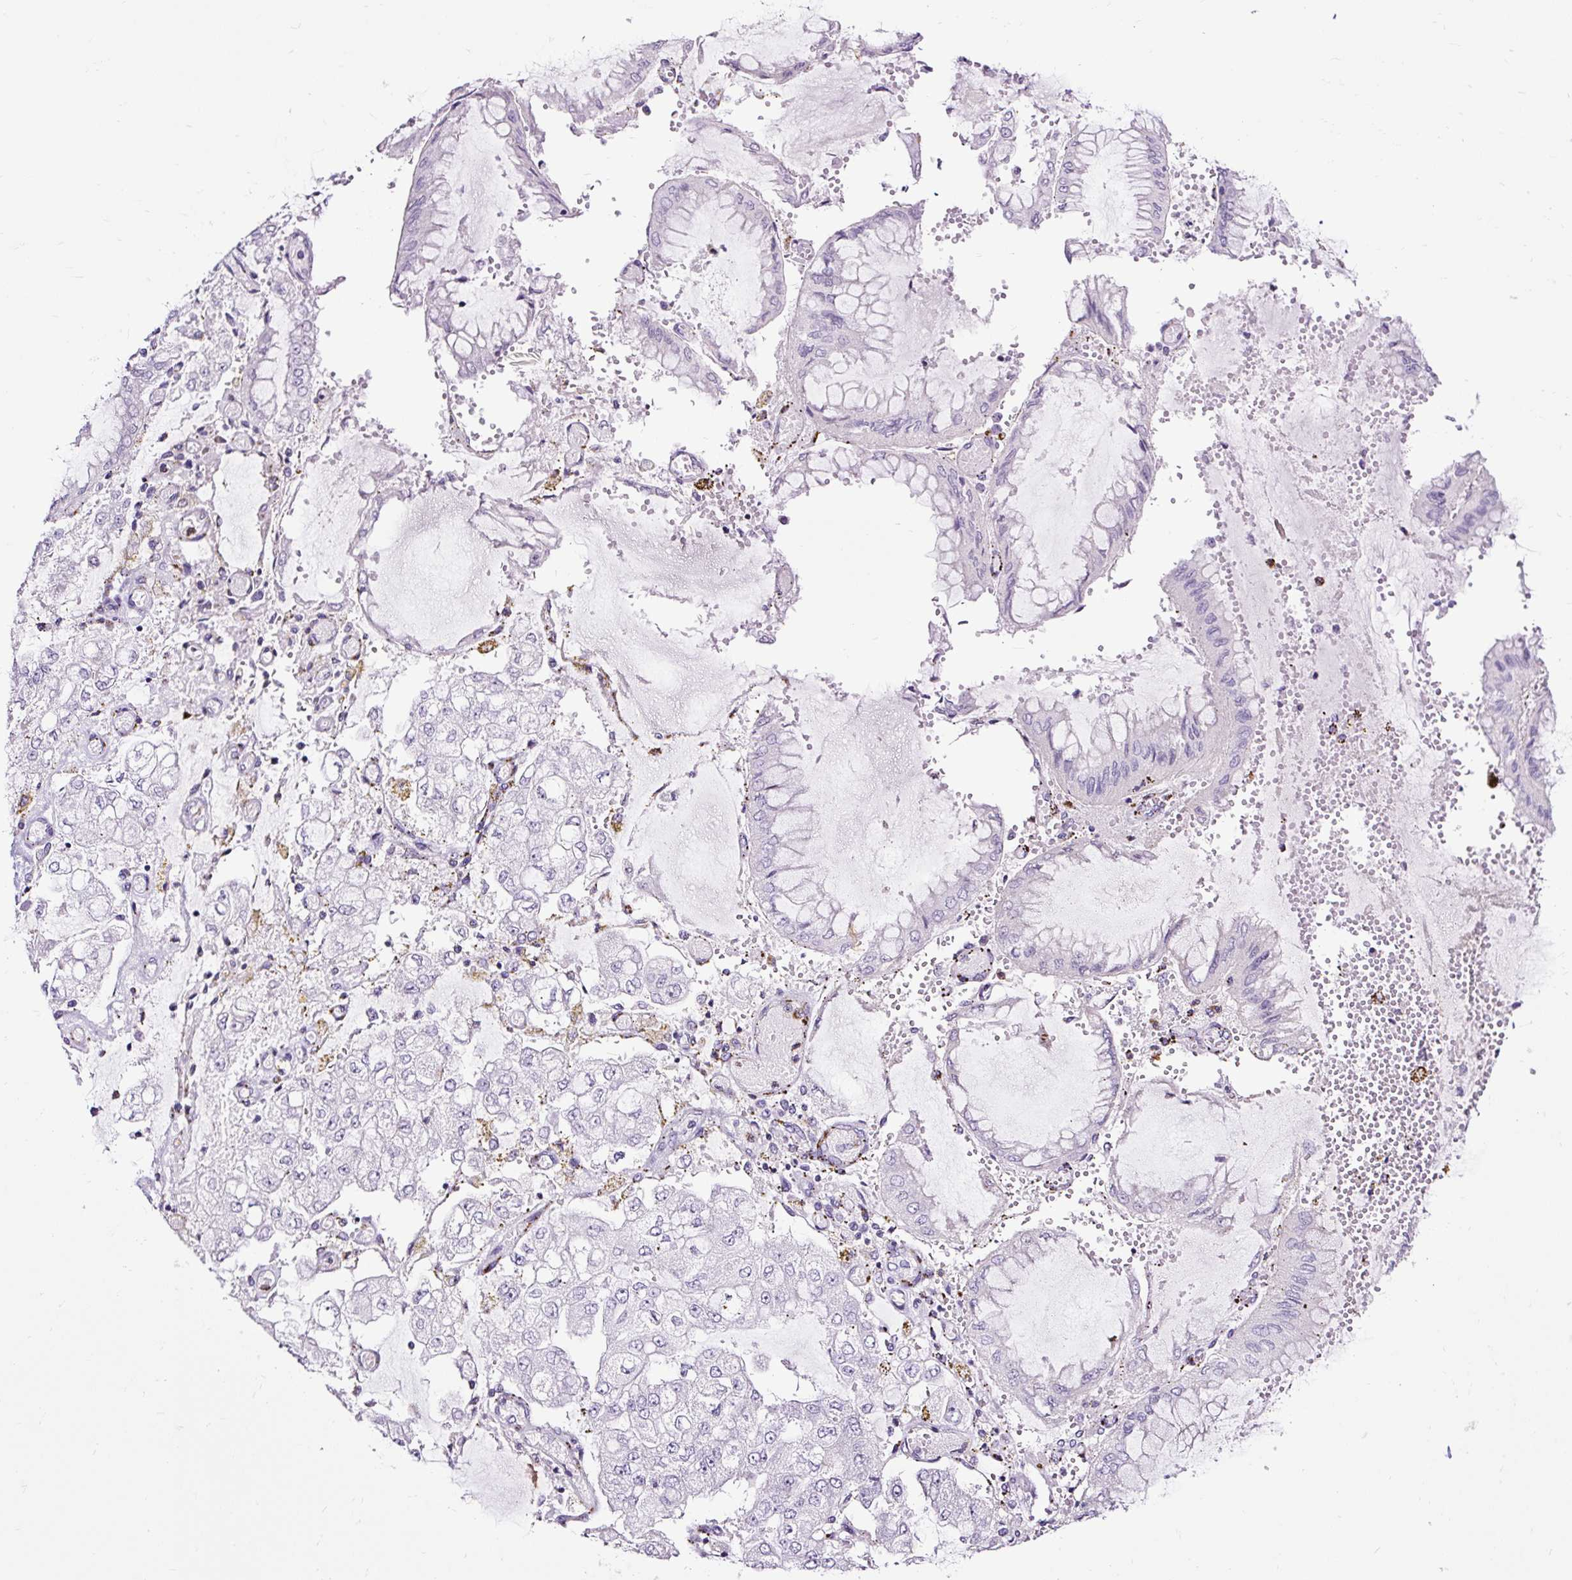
{"staining": {"intensity": "negative", "quantity": "none", "location": "none"}, "tissue": "stomach cancer", "cell_type": "Tumor cells", "image_type": "cancer", "snomed": [{"axis": "morphology", "description": "Adenocarcinoma, NOS"}, {"axis": "topography", "description": "Stomach"}], "caption": "Human adenocarcinoma (stomach) stained for a protein using immunohistochemistry (IHC) exhibits no positivity in tumor cells.", "gene": "SLC7A8", "patient": {"sex": "male", "age": 76}}